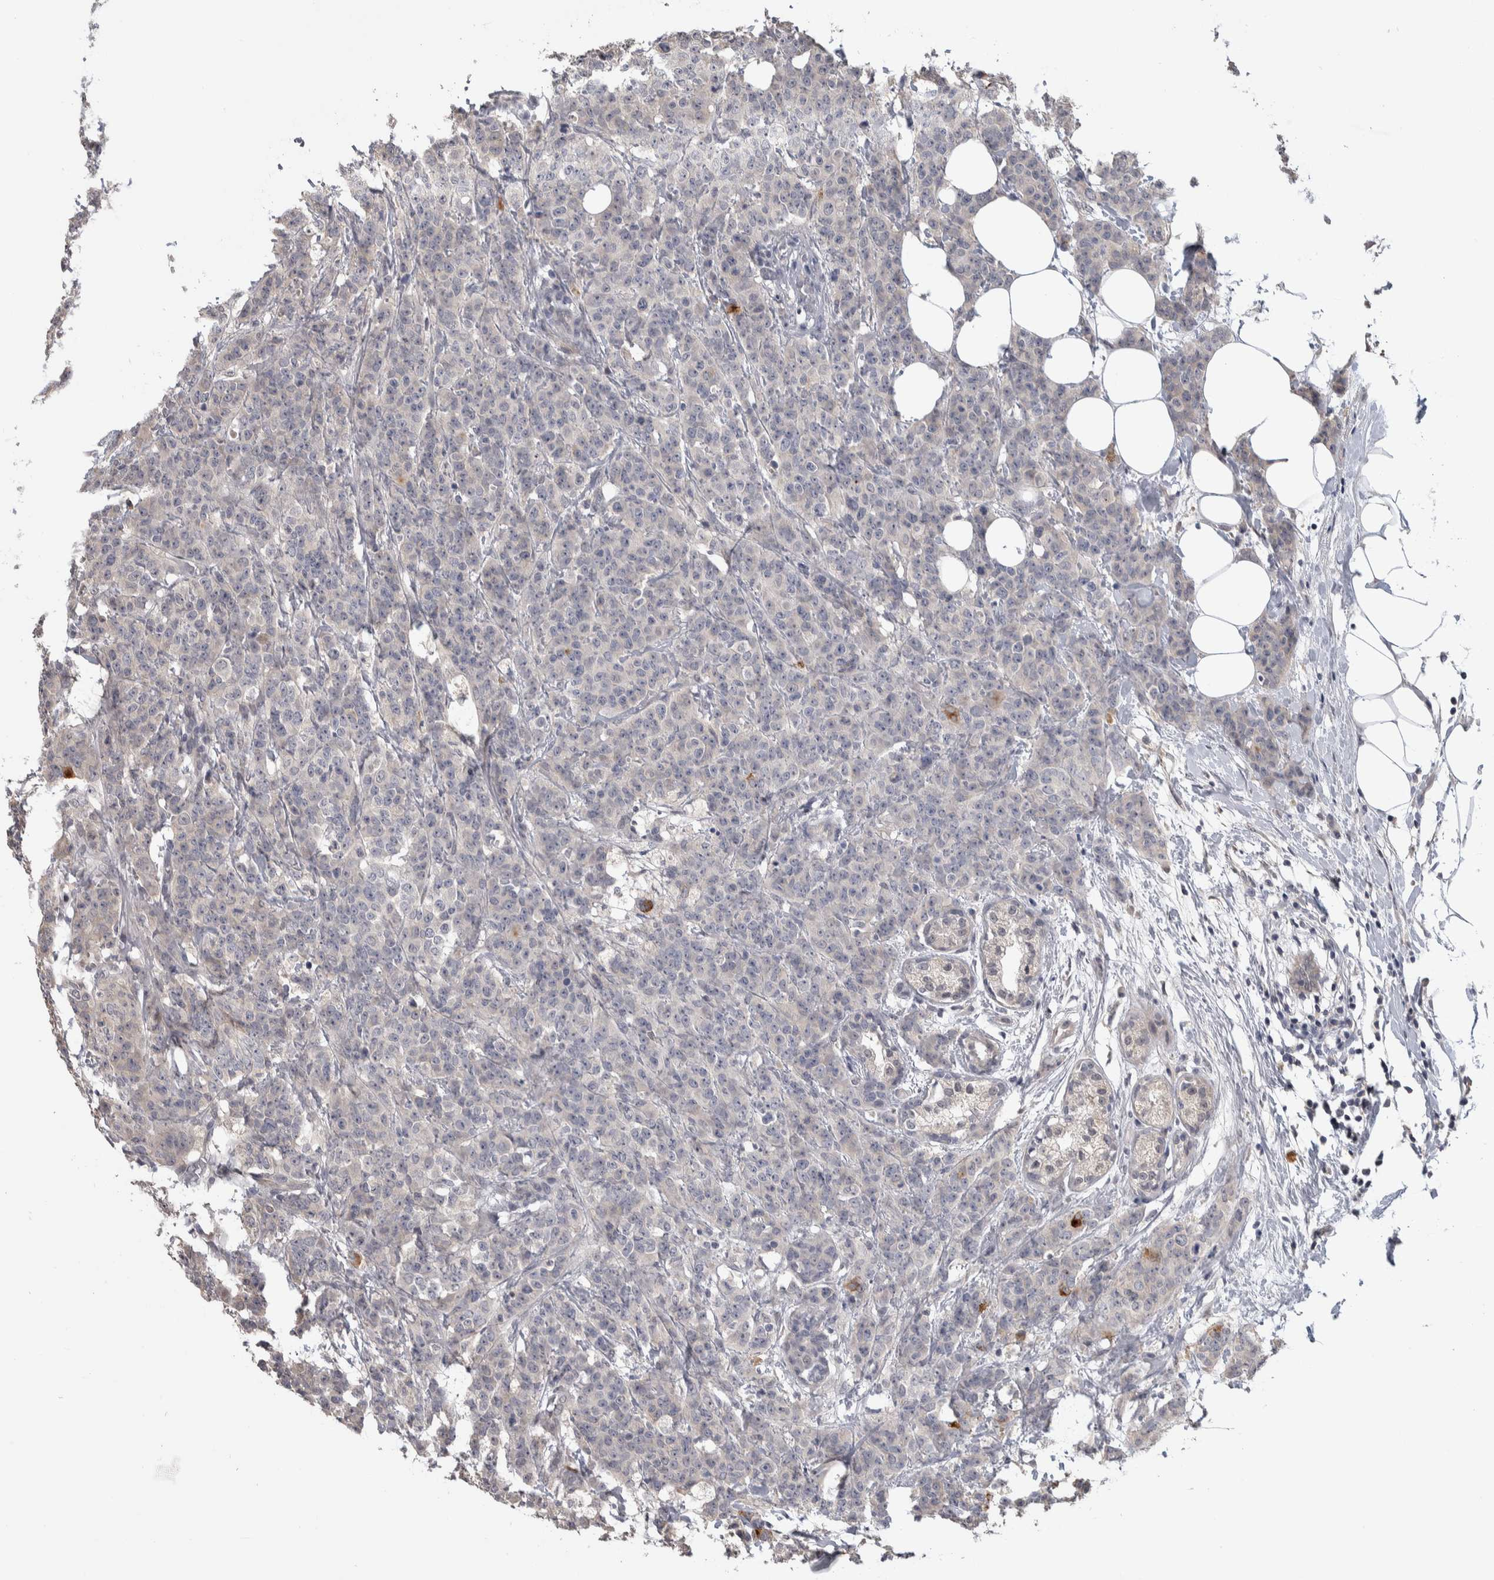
{"staining": {"intensity": "negative", "quantity": "none", "location": "none"}, "tissue": "breast cancer", "cell_type": "Tumor cells", "image_type": "cancer", "snomed": [{"axis": "morphology", "description": "Normal tissue, NOS"}, {"axis": "morphology", "description": "Duct carcinoma"}, {"axis": "topography", "description": "Breast"}], "caption": "IHC histopathology image of neoplastic tissue: human breast cancer (infiltrating ductal carcinoma) stained with DAB (3,3'-diaminobenzidine) demonstrates no significant protein positivity in tumor cells. (DAB immunohistochemistry visualized using brightfield microscopy, high magnification).", "gene": "TMEM102", "patient": {"sex": "female", "age": 40}}